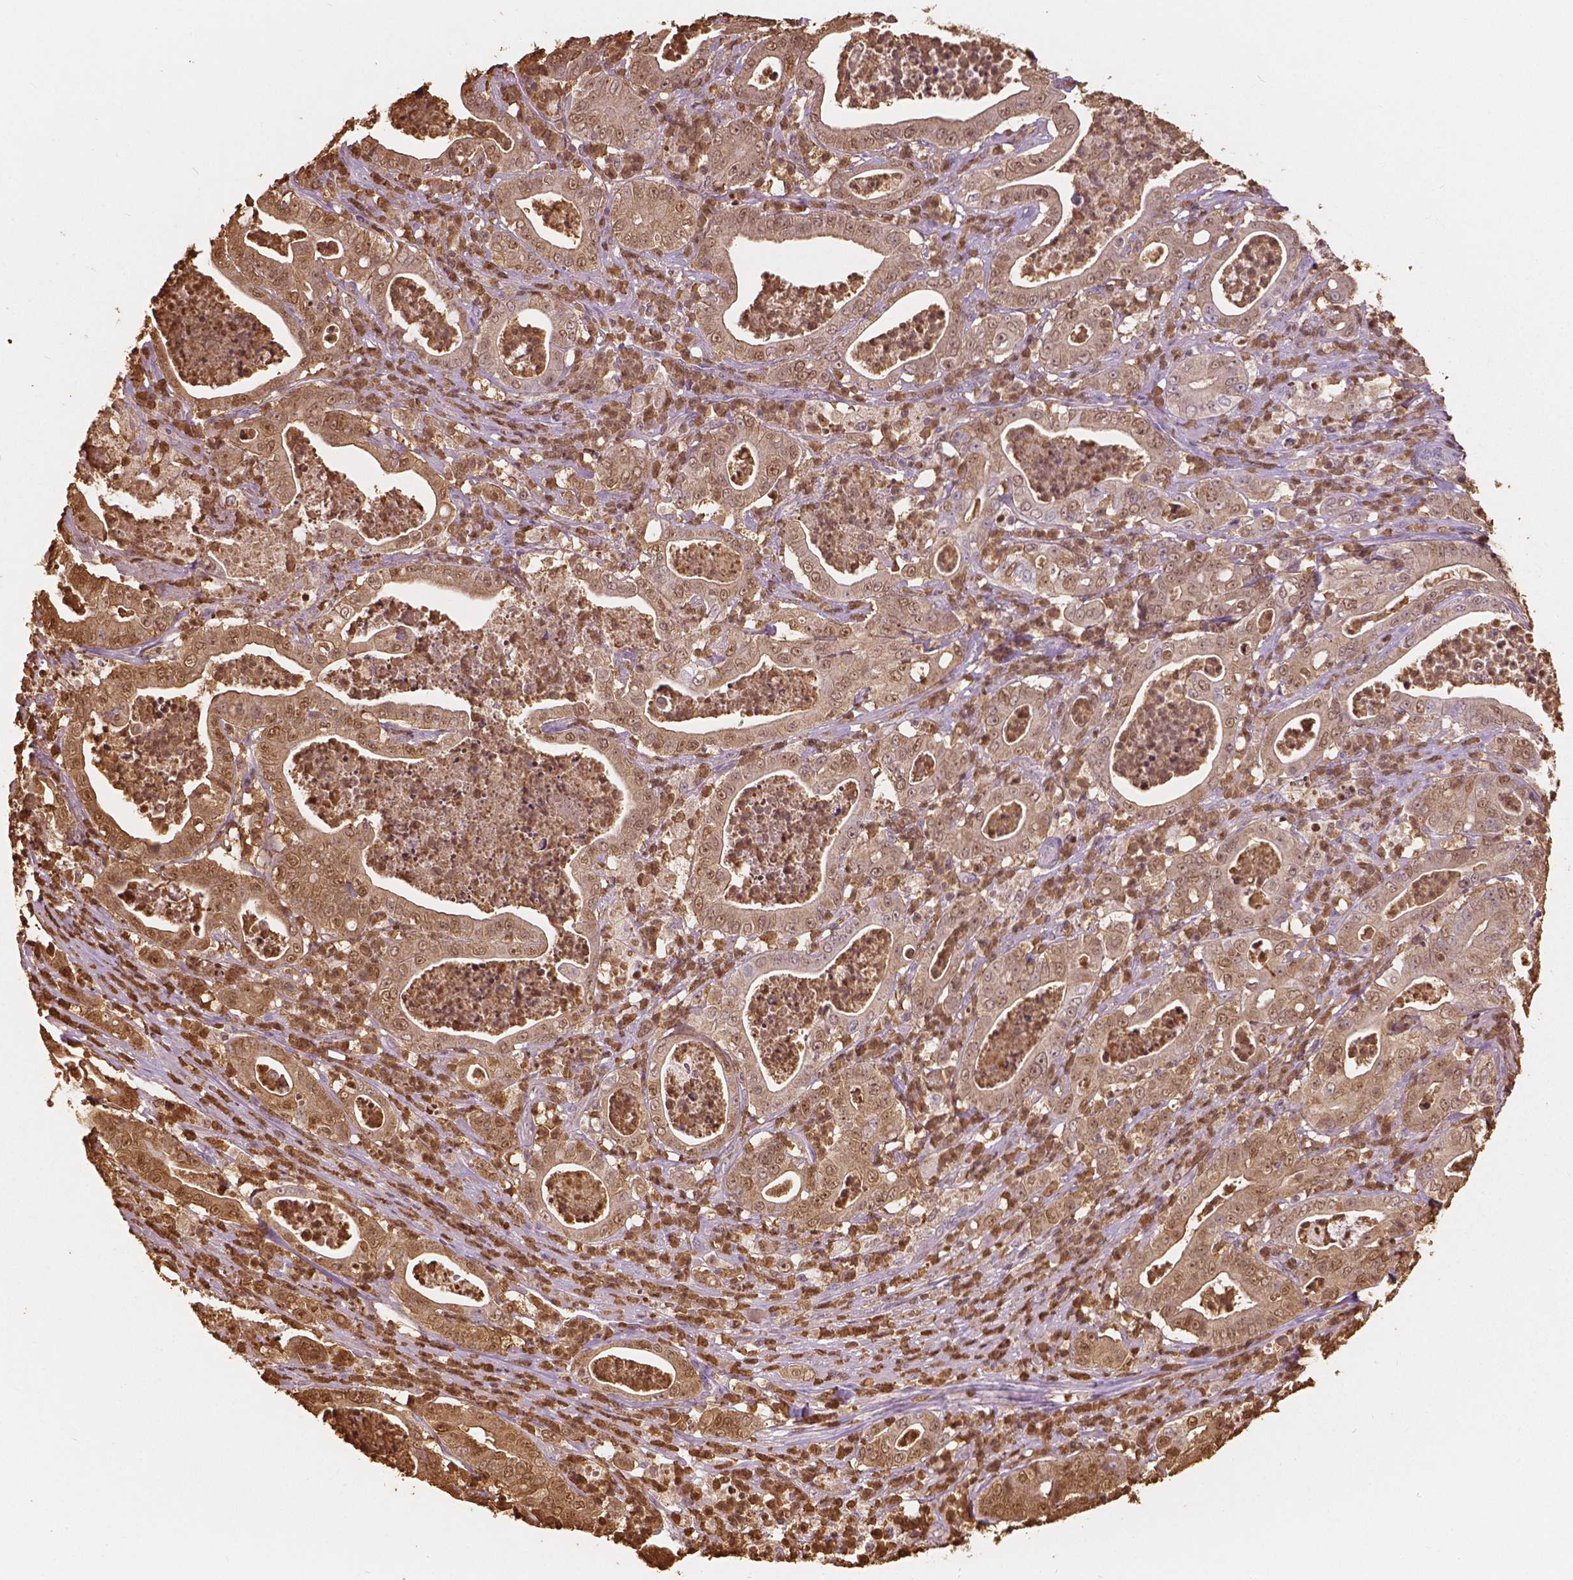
{"staining": {"intensity": "moderate", "quantity": ">75%", "location": "cytoplasmic/membranous,nuclear"}, "tissue": "pancreatic cancer", "cell_type": "Tumor cells", "image_type": "cancer", "snomed": [{"axis": "morphology", "description": "Adenocarcinoma, NOS"}, {"axis": "topography", "description": "Pancreas"}], "caption": "A medium amount of moderate cytoplasmic/membranous and nuclear positivity is appreciated in about >75% of tumor cells in pancreatic adenocarcinoma tissue.", "gene": "S100A4", "patient": {"sex": "male", "age": 71}}